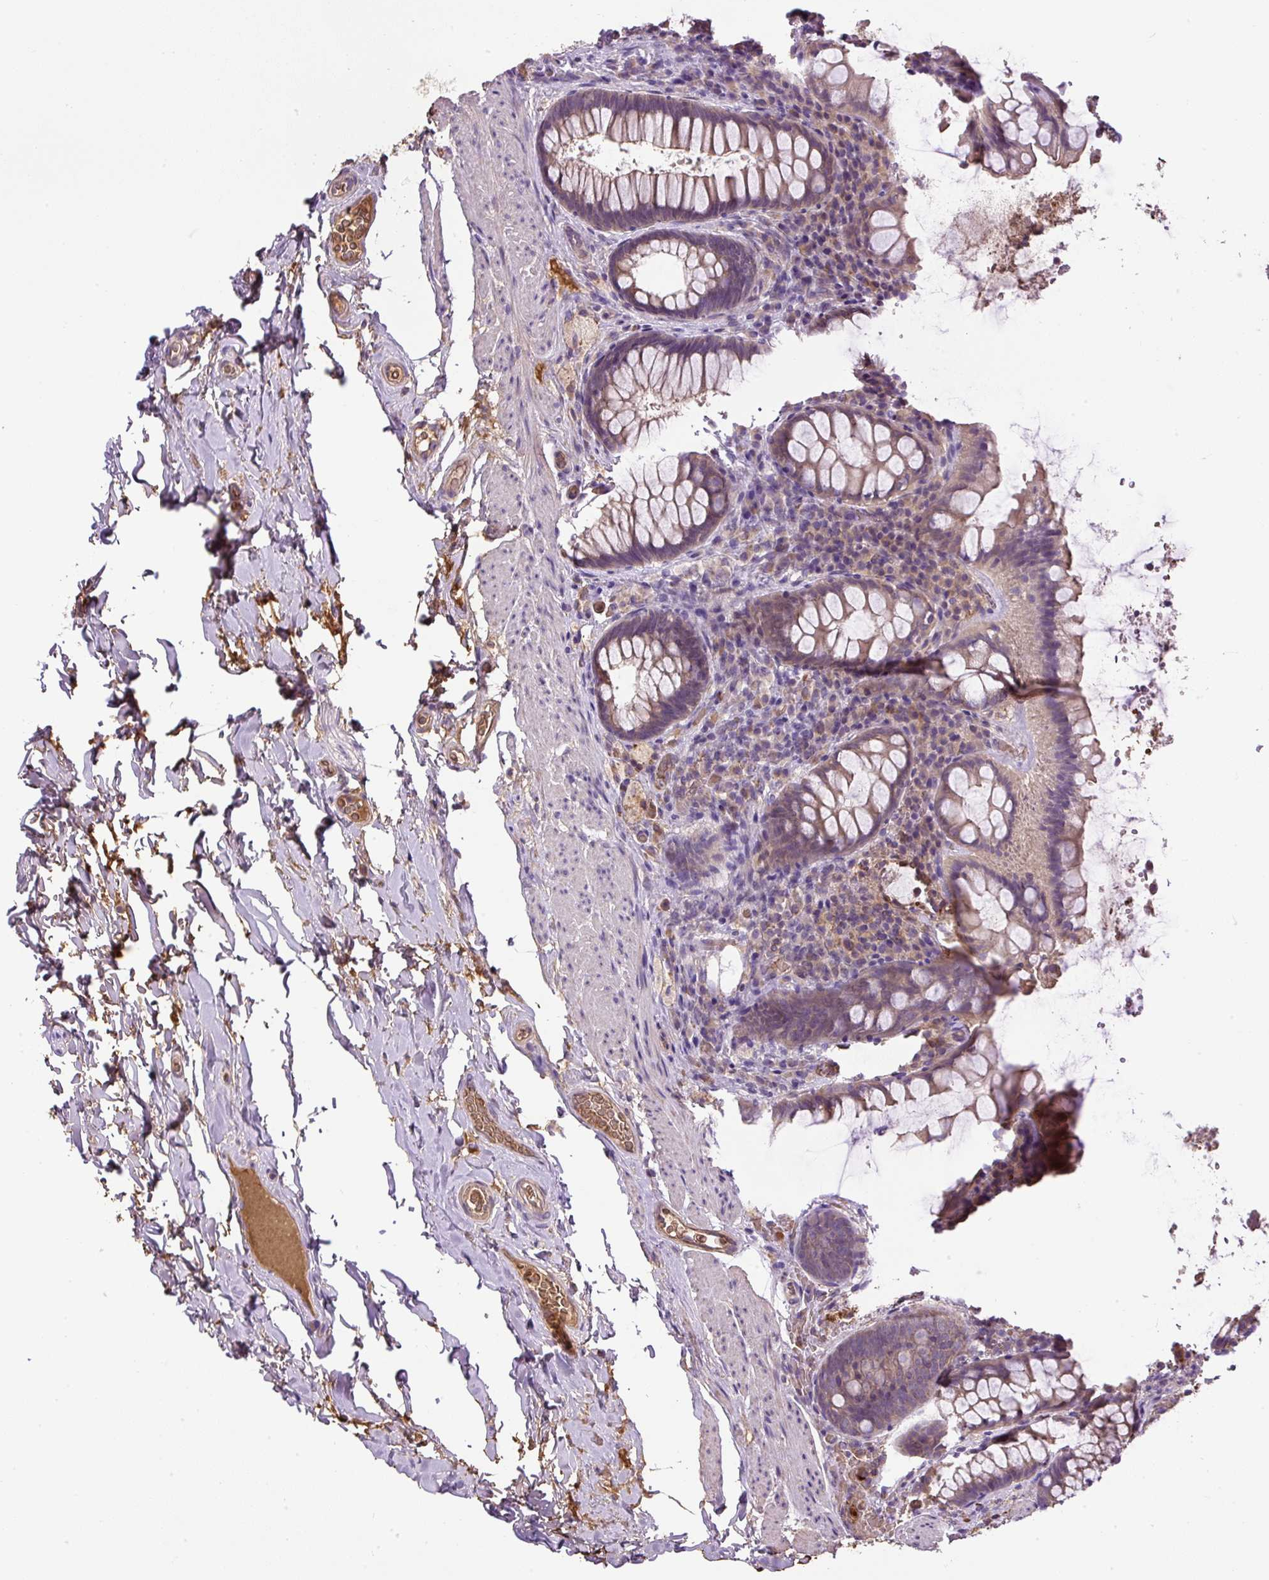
{"staining": {"intensity": "weak", "quantity": ">75%", "location": "cytoplasmic/membranous"}, "tissue": "rectum", "cell_type": "Glandular cells", "image_type": "normal", "snomed": [{"axis": "morphology", "description": "Normal tissue, NOS"}, {"axis": "topography", "description": "Rectum"}], "caption": "Immunohistochemistry micrograph of normal rectum: rectum stained using immunohistochemistry (IHC) displays low levels of weak protein expression localized specifically in the cytoplasmic/membranous of glandular cells, appearing as a cytoplasmic/membranous brown color.", "gene": "CXCL13", "patient": {"sex": "female", "age": 69}}